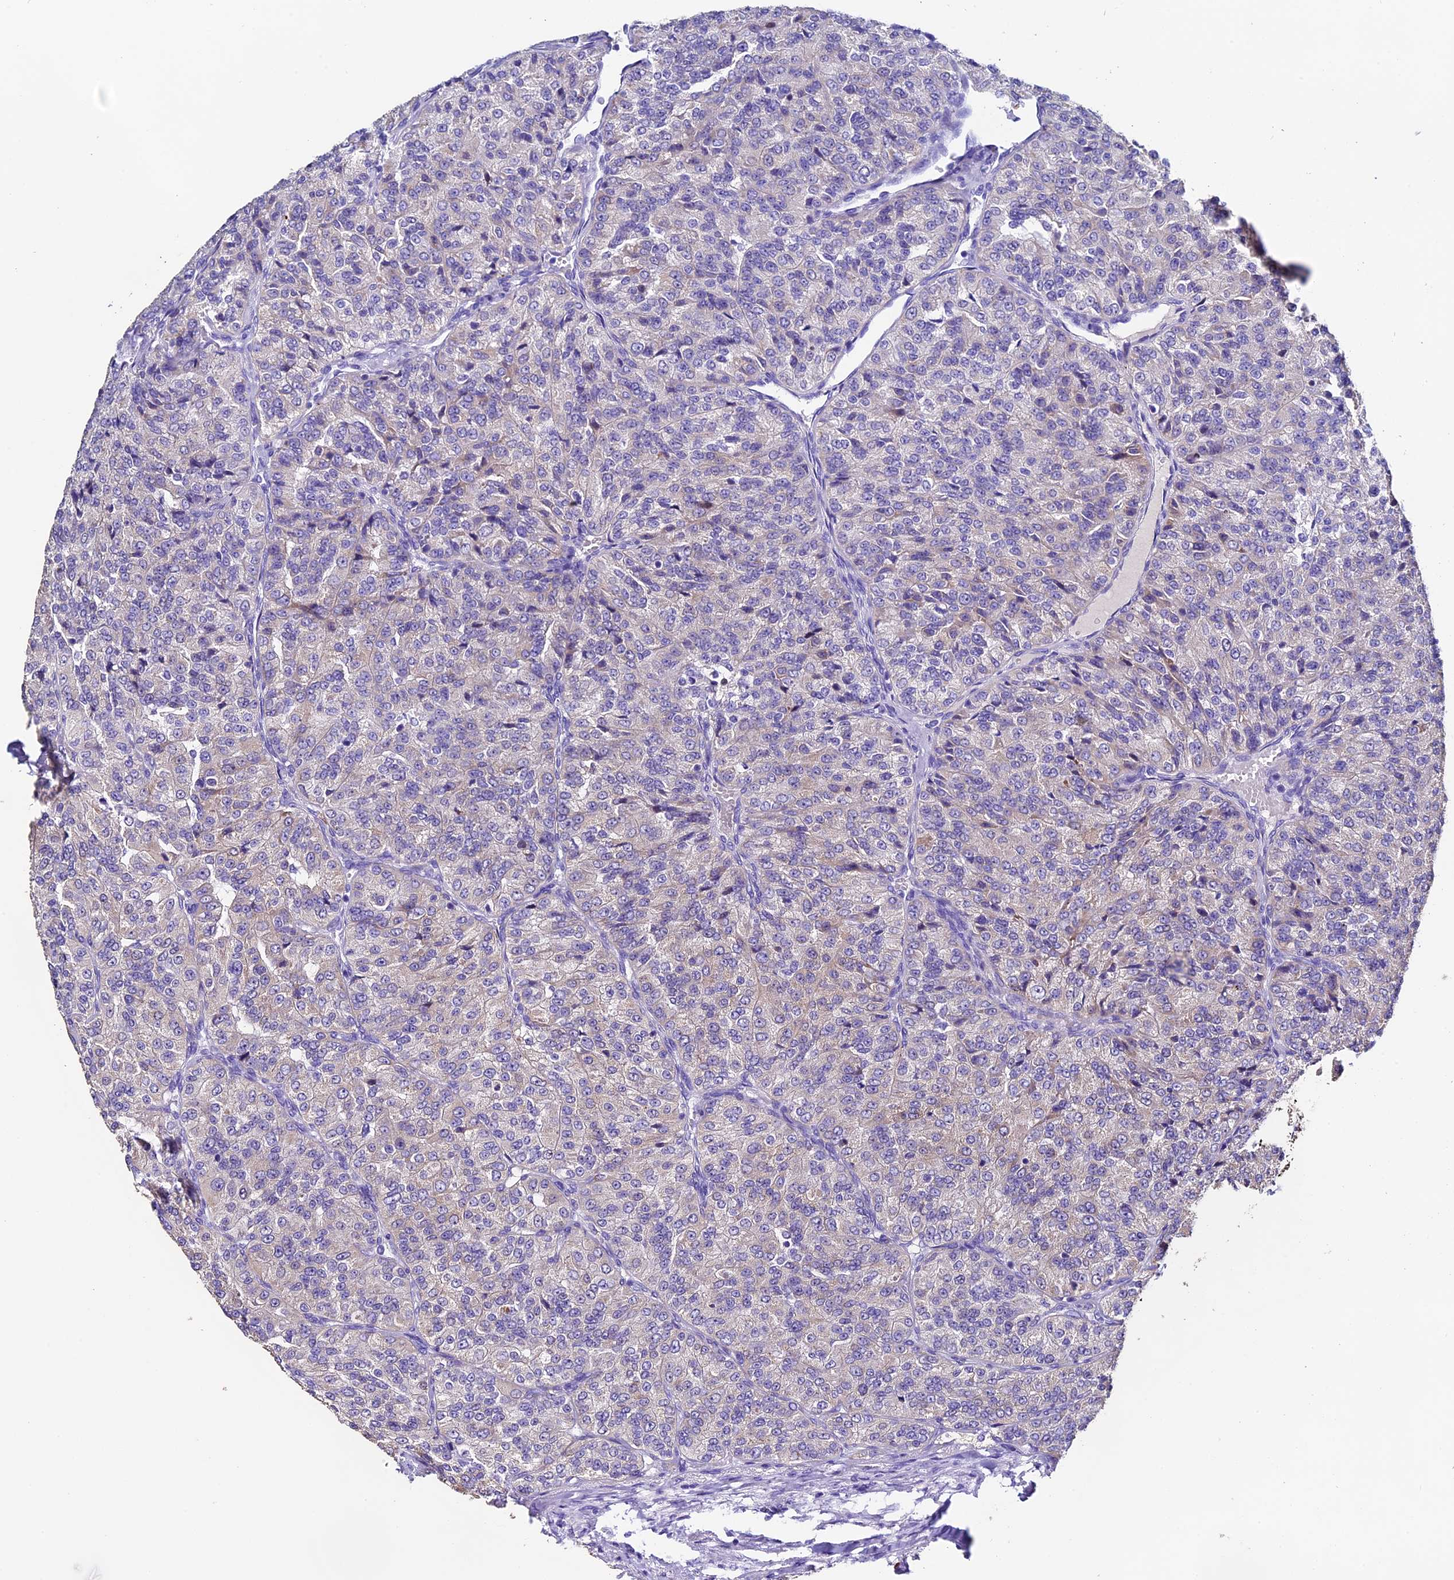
{"staining": {"intensity": "weak", "quantity": "<25%", "location": "cytoplasmic/membranous"}, "tissue": "renal cancer", "cell_type": "Tumor cells", "image_type": "cancer", "snomed": [{"axis": "morphology", "description": "Adenocarcinoma, NOS"}, {"axis": "topography", "description": "Kidney"}], "caption": "Immunohistochemical staining of adenocarcinoma (renal) shows no significant staining in tumor cells.", "gene": "FBXW9", "patient": {"sex": "female", "age": 63}}